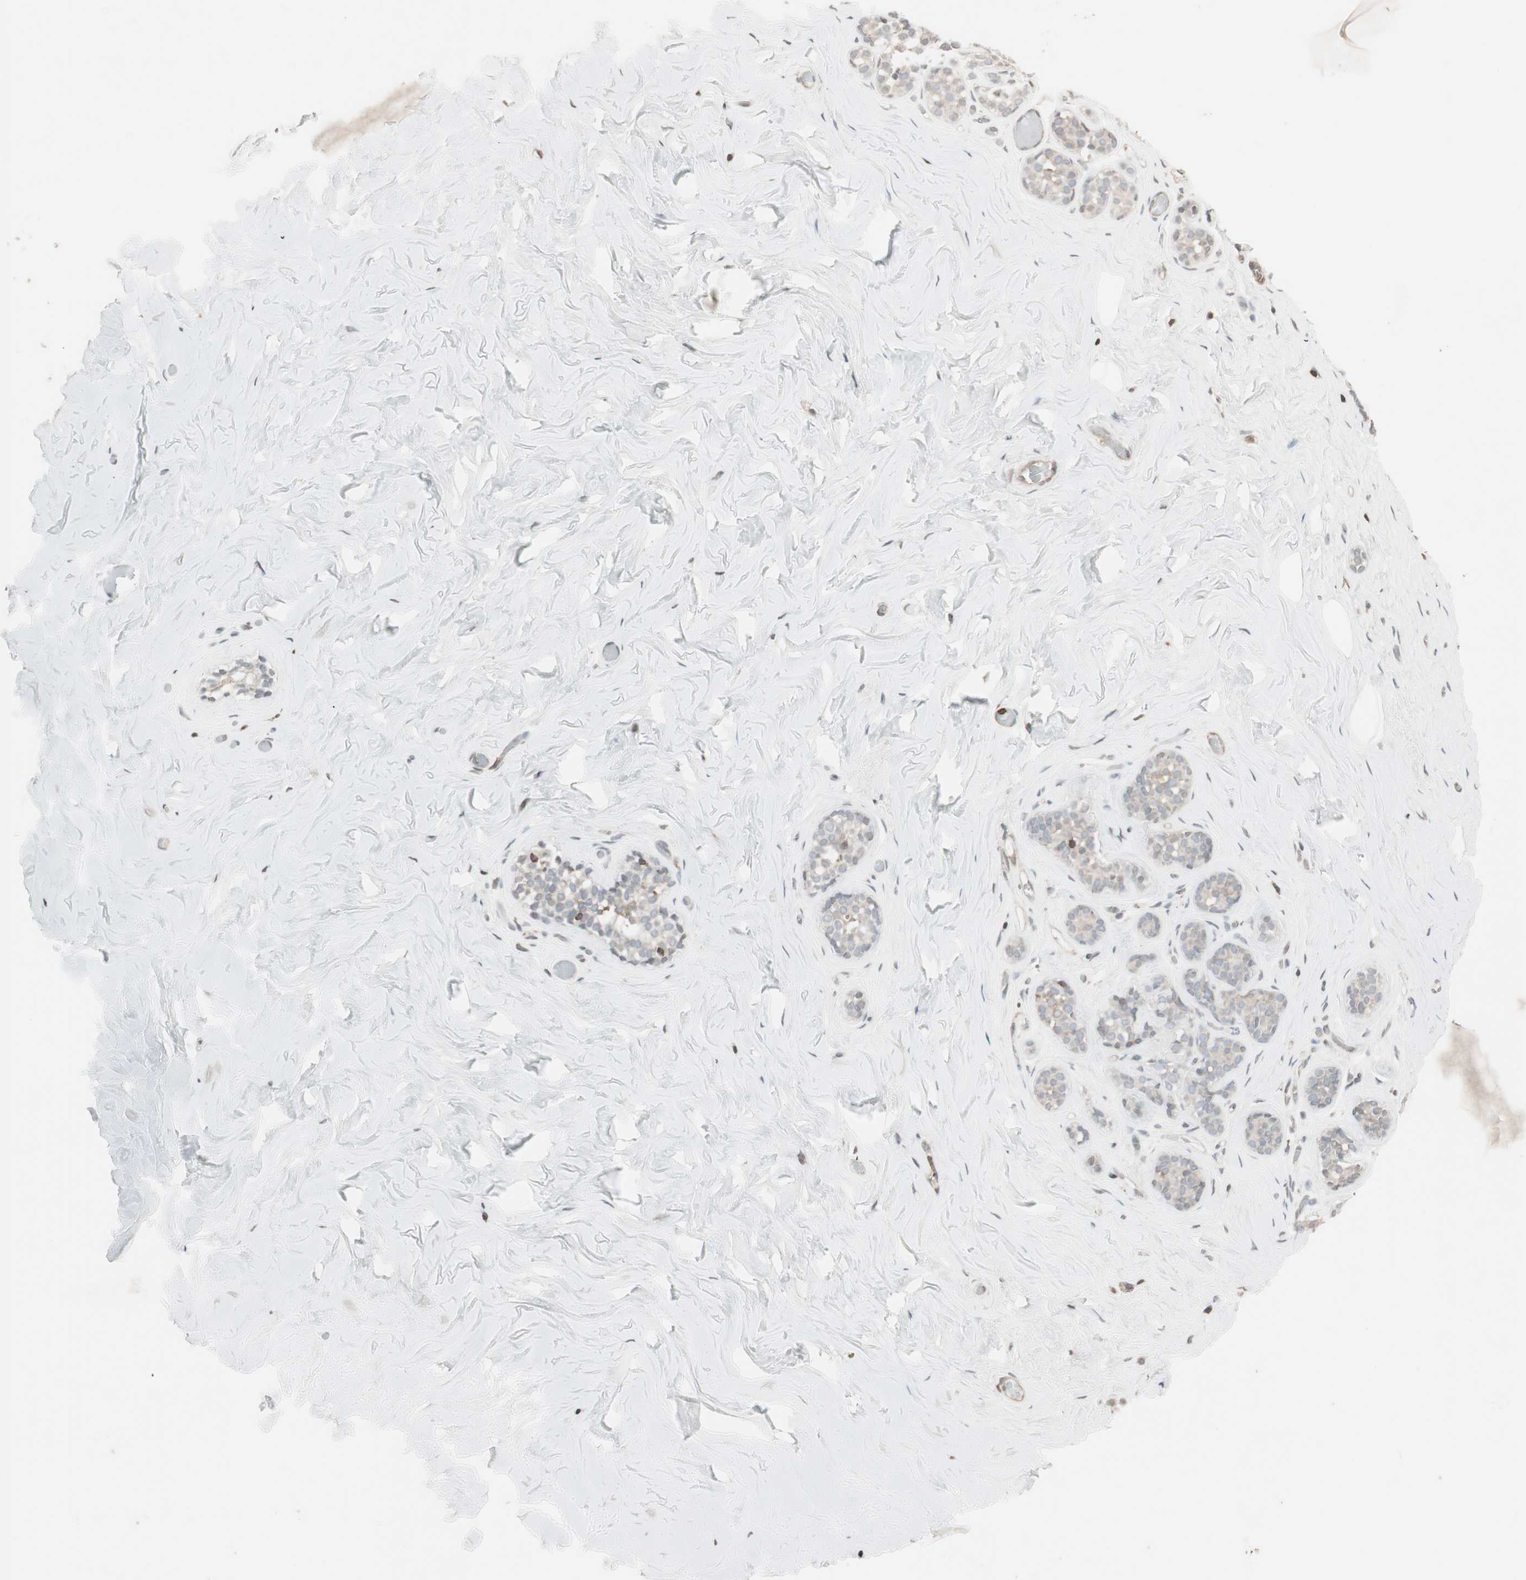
{"staining": {"intensity": "negative", "quantity": "none", "location": "none"}, "tissue": "breast", "cell_type": "Adipocytes", "image_type": "normal", "snomed": [{"axis": "morphology", "description": "Normal tissue, NOS"}, {"axis": "topography", "description": "Breast"}], "caption": "This is an immunohistochemistry histopathology image of normal breast. There is no positivity in adipocytes.", "gene": "ARHGEF1", "patient": {"sex": "female", "age": 75}}